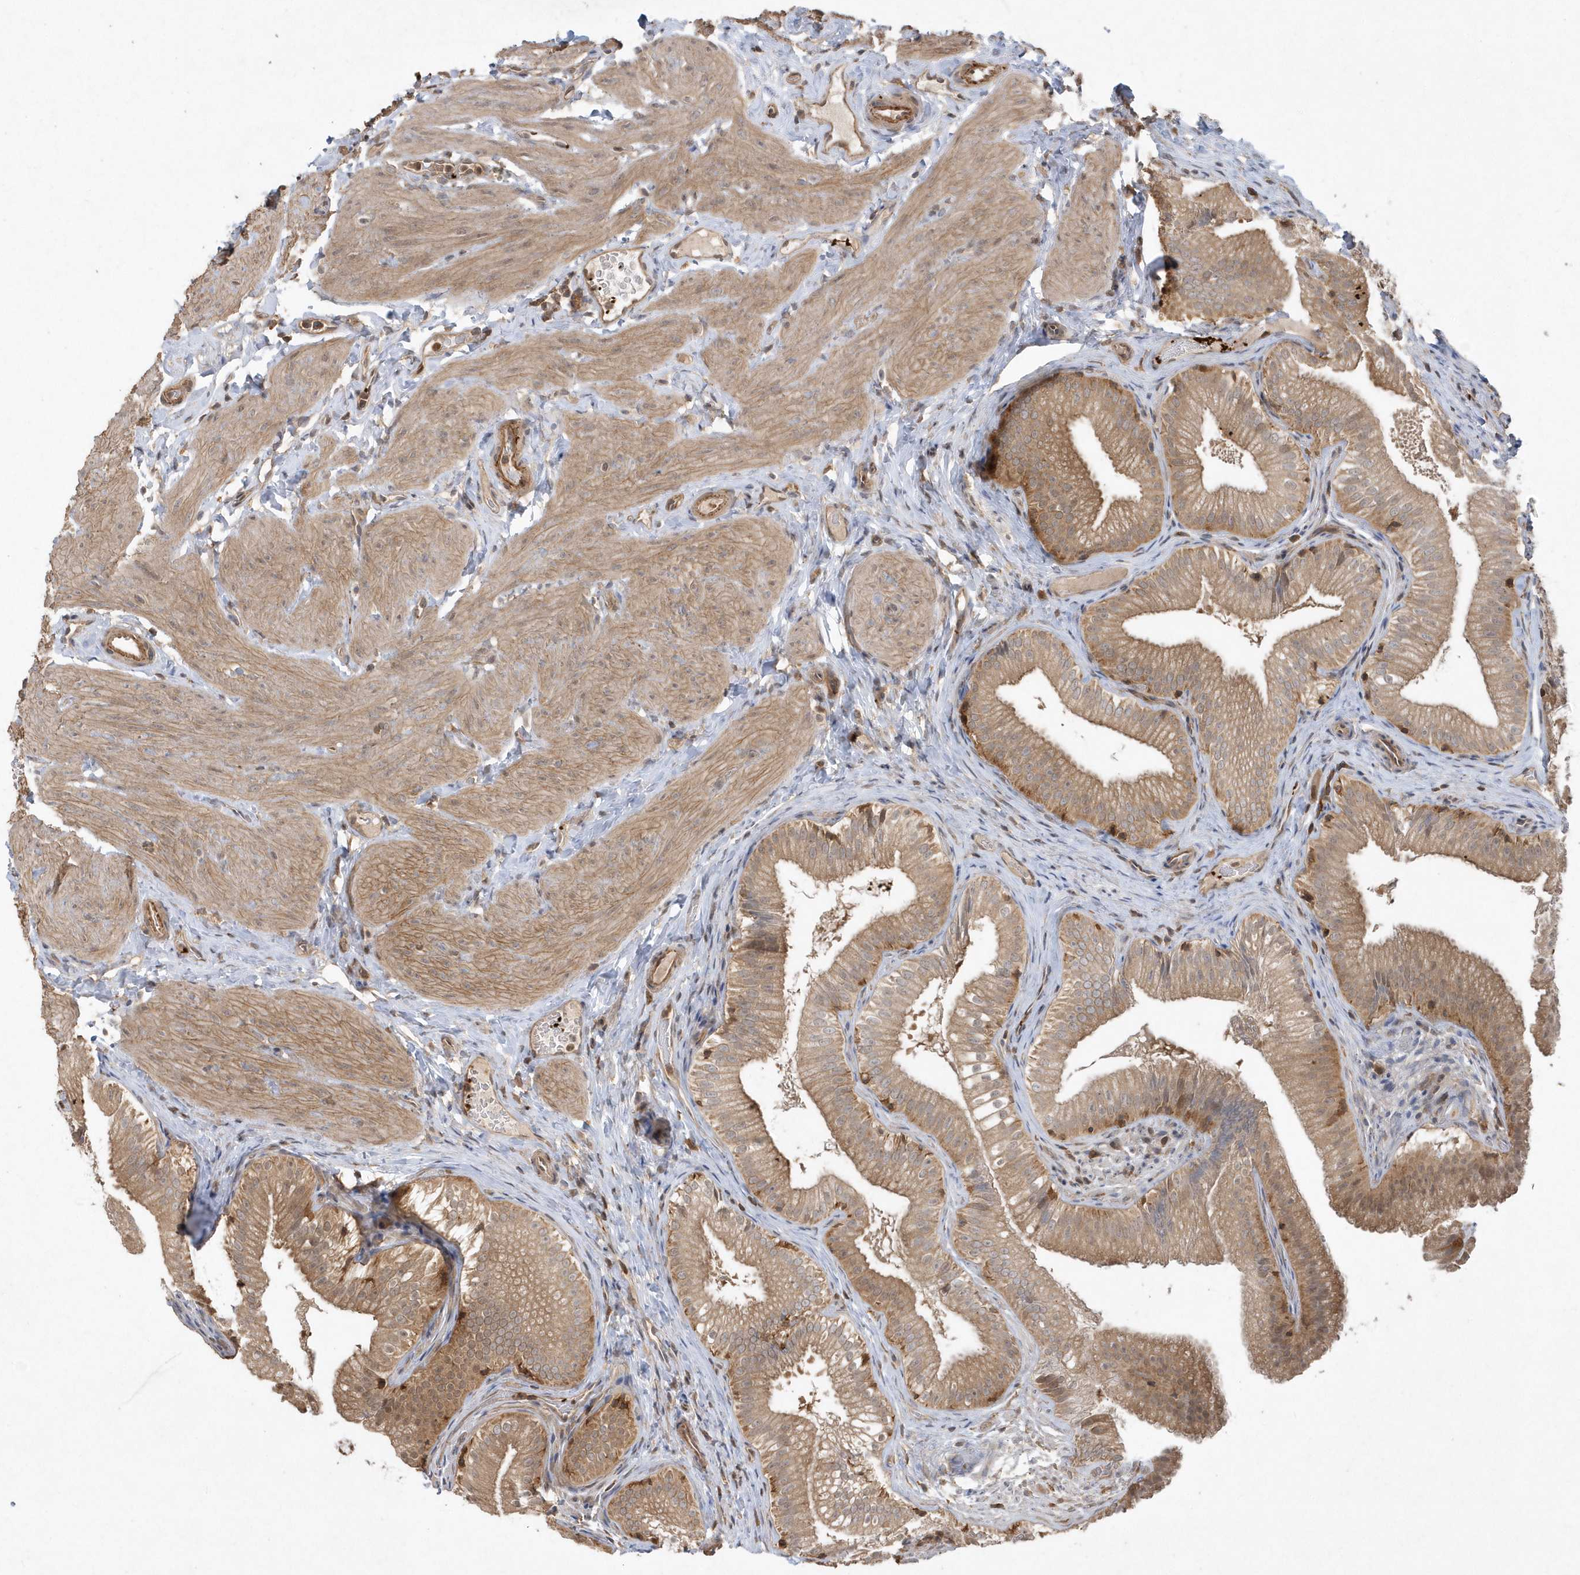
{"staining": {"intensity": "moderate", "quantity": ">75%", "location": "cytoplasmic/membranous"}, "tissue": "gallbladder", "cell_type": "Glandular cells", "image_type": "normal", "snomed": [{"axis": "morphology", "description": "Normal tissue, NOS"}, {"axis": "topography", "description": "Gallbladder"}], "caption": "Protein analysis of normal gallbladder exhibits moderate cytoplasmic/membranous positivity in approximately >75% of glandular cells.", "gene": "ACYP1", "patient": {"sex": "female", "age": 30}}